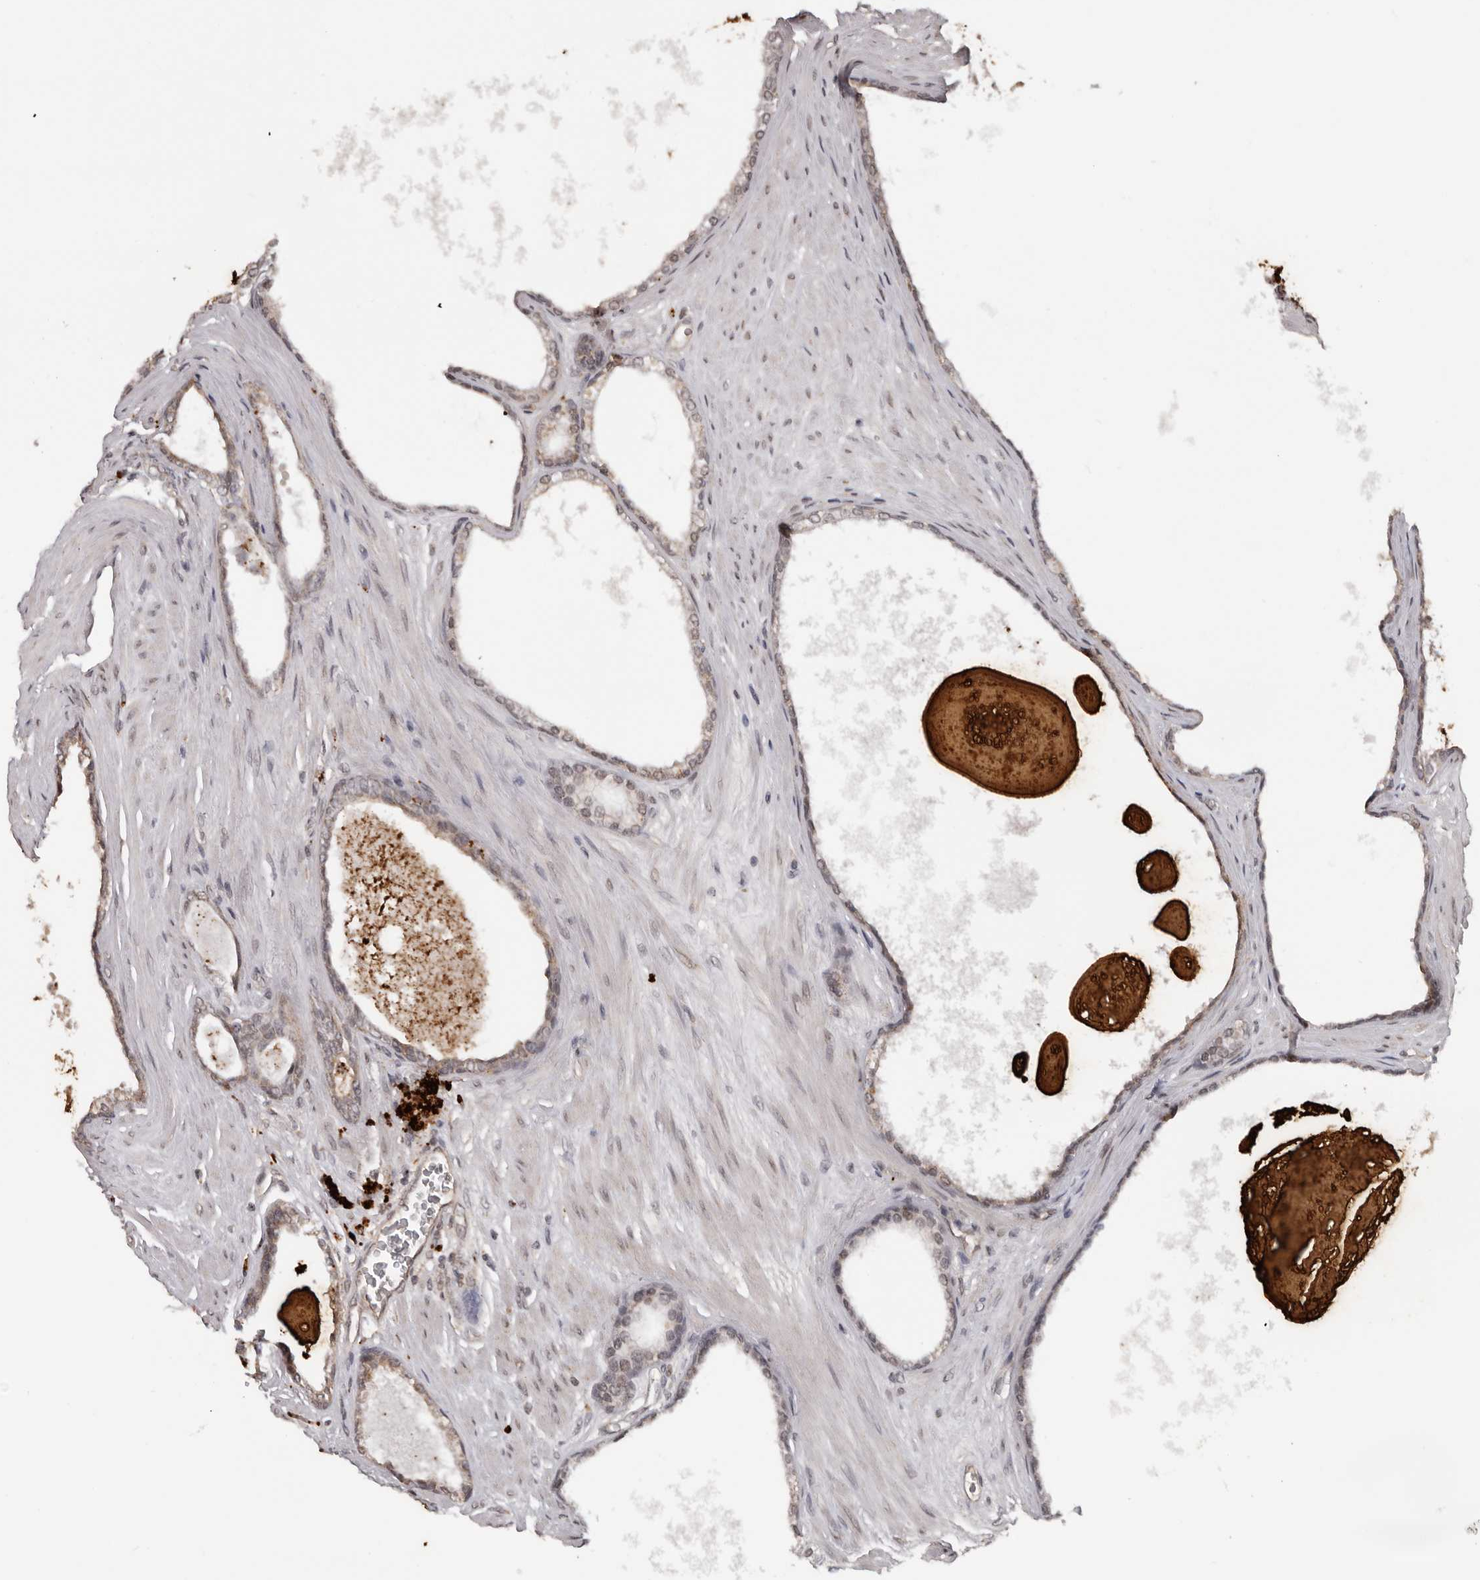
{"staining": {"intensity": "weak", "quantity": ">75%", "location": "cytoplasmic/membranous,nuclear"}, "tissue": "prostate cancer", "cell_type": "Tumor cells", "image_type": "cancer", "snomed": [{"axis": "morphology", "description": "Adenocarcinoma, Low grade"}, {"axis": "topography", "description": "Prostate"}], "caption": "DAB immunohistochemical staining of prostate adenocarcinoma (low-grade) exhibits weak cytoplasmic/membranous and nuclear protein positivity in approximately >75% of tumor cells. The staining was performed using DAB (3,3'-diaminobenzidine) to visualize the protein expression in brown, while the nuclei were stained in blue with hematoxylin (Magnification: 20x).", "gene": "MOGAT2", "patient": {"sex": "male", "age": 70}}